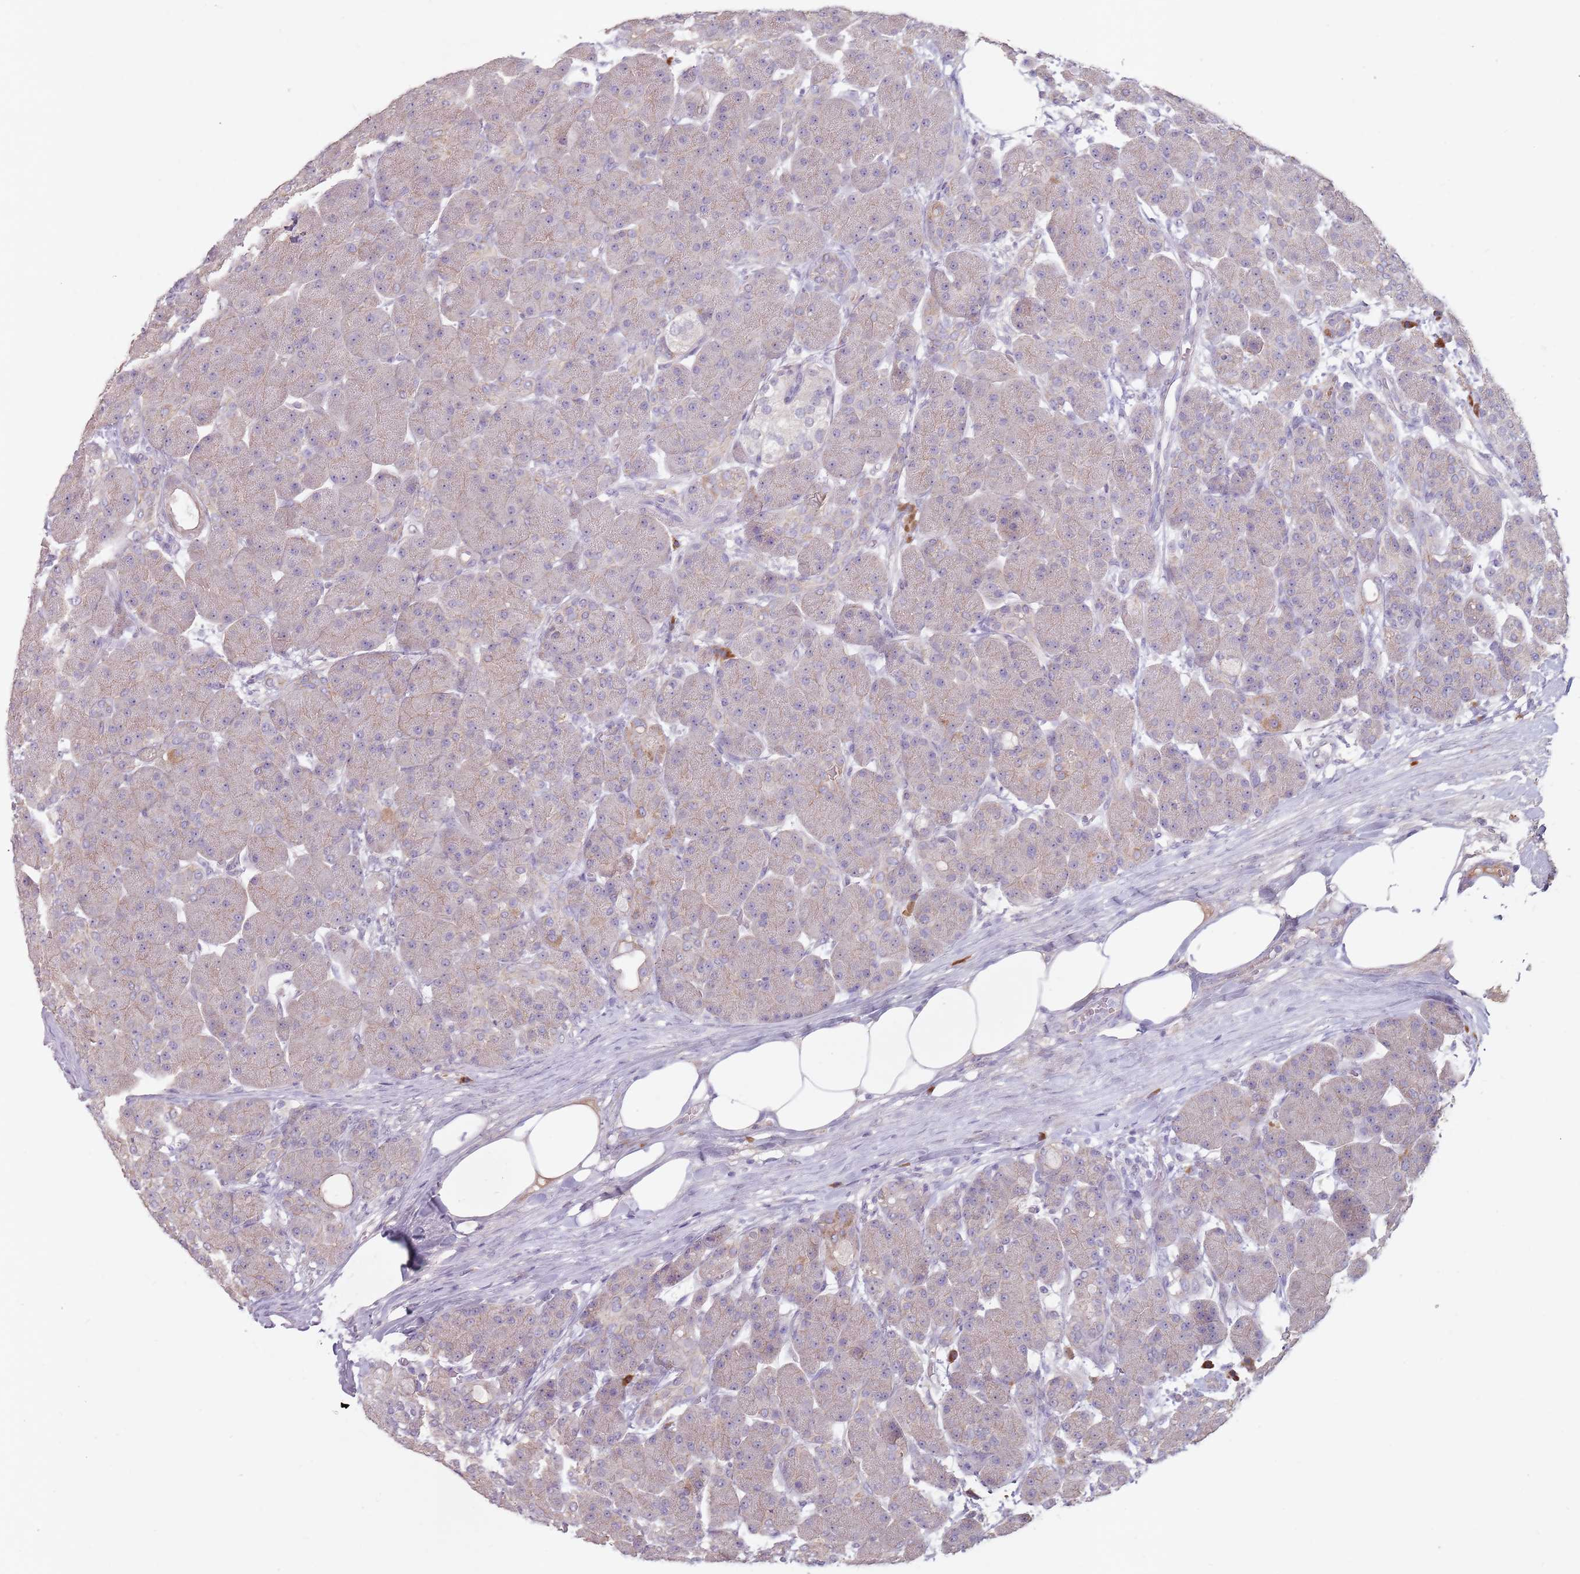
{"staining": {"intensity": "weak", "quantity": "25%-75%", "location": "cytoplasmic/membranous"}, "tissue": "pancreas", "cell_type": "Exocrine glandular cells", "image_type": "normal", "snomed": [{"axis": "morphology", "description": "Normal tissue, NOS"}, {"axis": "topography", "description": "Pancreas"}], "caption": "Immunohistochemistry photomicrograph of normal human pancreas stained for a protein (brown), which displays low levels of weak cytoplasmic/membranous positivity in about 25%-75% of exocrine glandular cells.", "gene": "STYK1", "patient": {"sex": "male", "age": 63}}